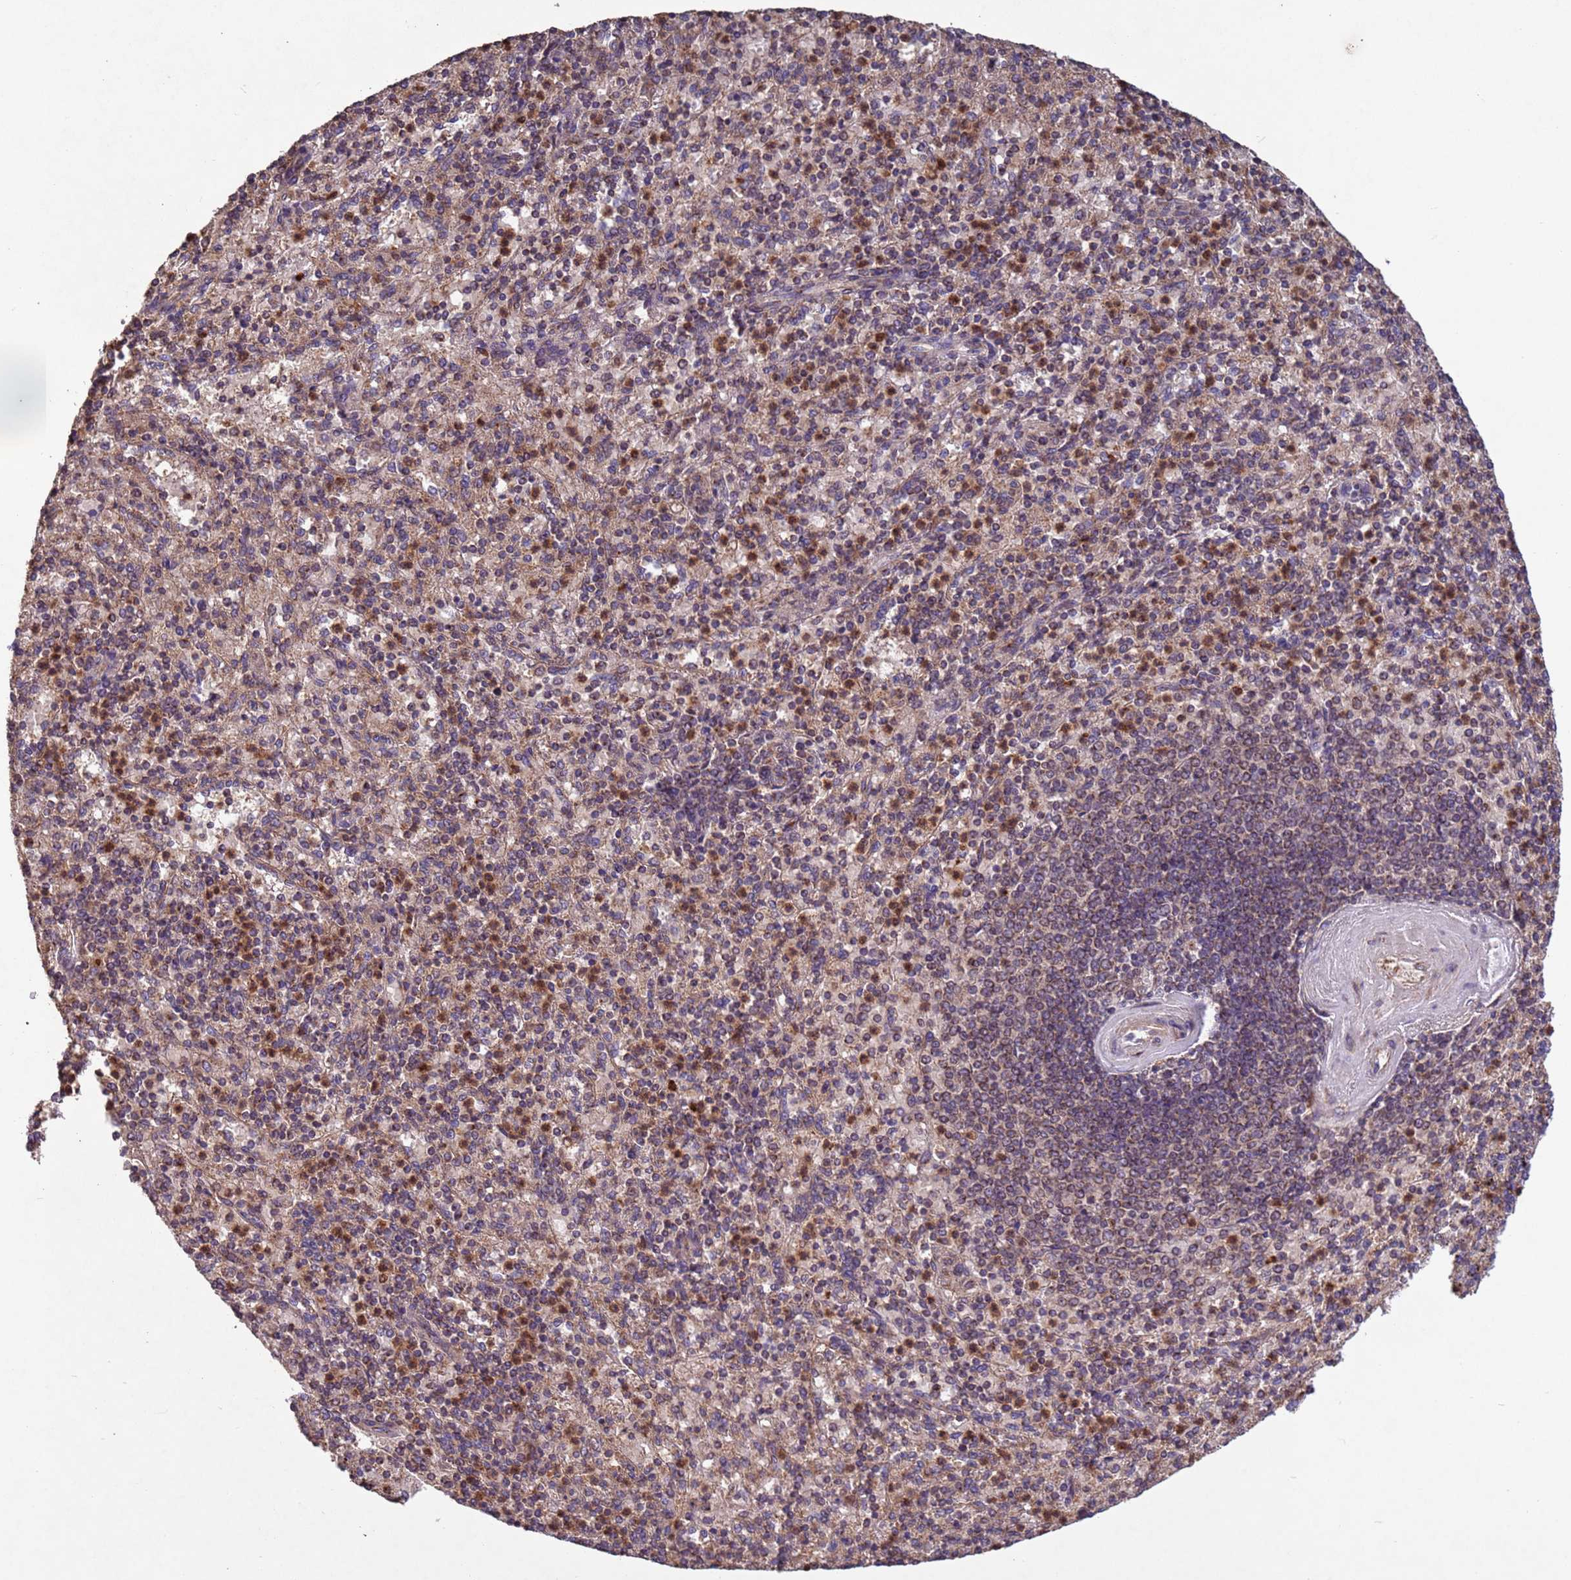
{"staining": {"intensity": "moderate", "quantity": "25%-75%", "location": "cytoplasmic/membranous"}, "tissue": "spleen", "cell_type": "Cells in red pulp", "image_type": "normal", "snomed": [{"axis": "morphology", "description": "Normal tissue, NOS"}, {"axis": "topography", "description": "Spleen"}], "caption": "Immunohistochemical staining of normal spleen reveals 25%-75% levels of moderate cytoplasmic/membranous protein positivity in about 25%-75% of cells in red pulp. The protein of interest is shown in brown color, while the nuclei are stained blue.", "gene": "FASTKD1", "patient": {"sex": "male", "age": 82}}